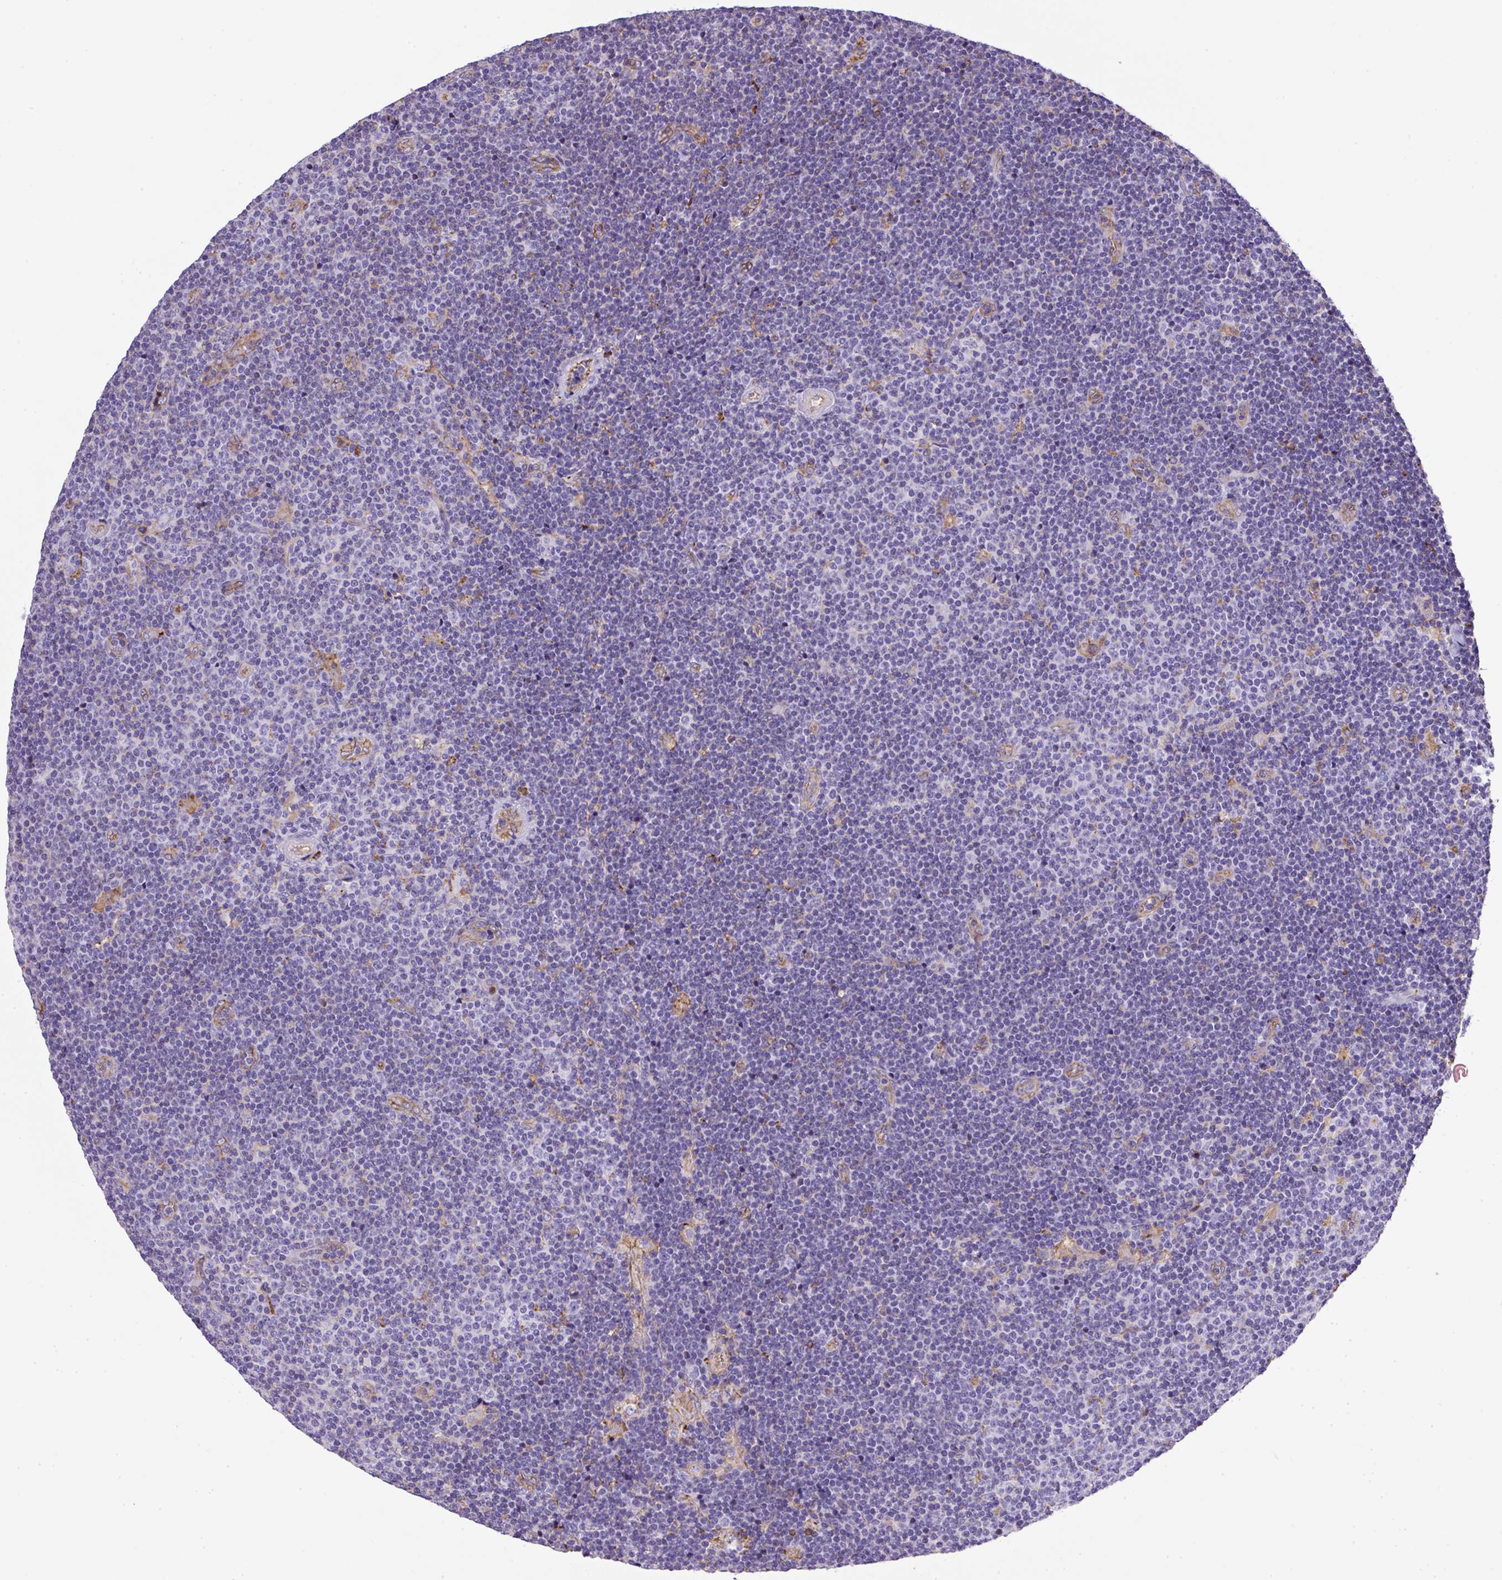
{"staining": {"intensity": "negative", "quantity": "none", "location": "none"}, "tissue": "lymphoma", "cell_type": "Tumor cells", "image_type": "cancer", "snomed": [{"axis": "morphology", "description": "Malignant lymphoma, non-Hodgkin's type, Low grade"}, {"axis": "topography", "description": "Lymph node"}], "caption": "Immunohistochemistry photomicrograph of lymphoma stained for a protein (brown), which demonstrates no expression in tumor cells.", "gene": "MAGEB5", "patient": {"sex": "male", "age": 48}}